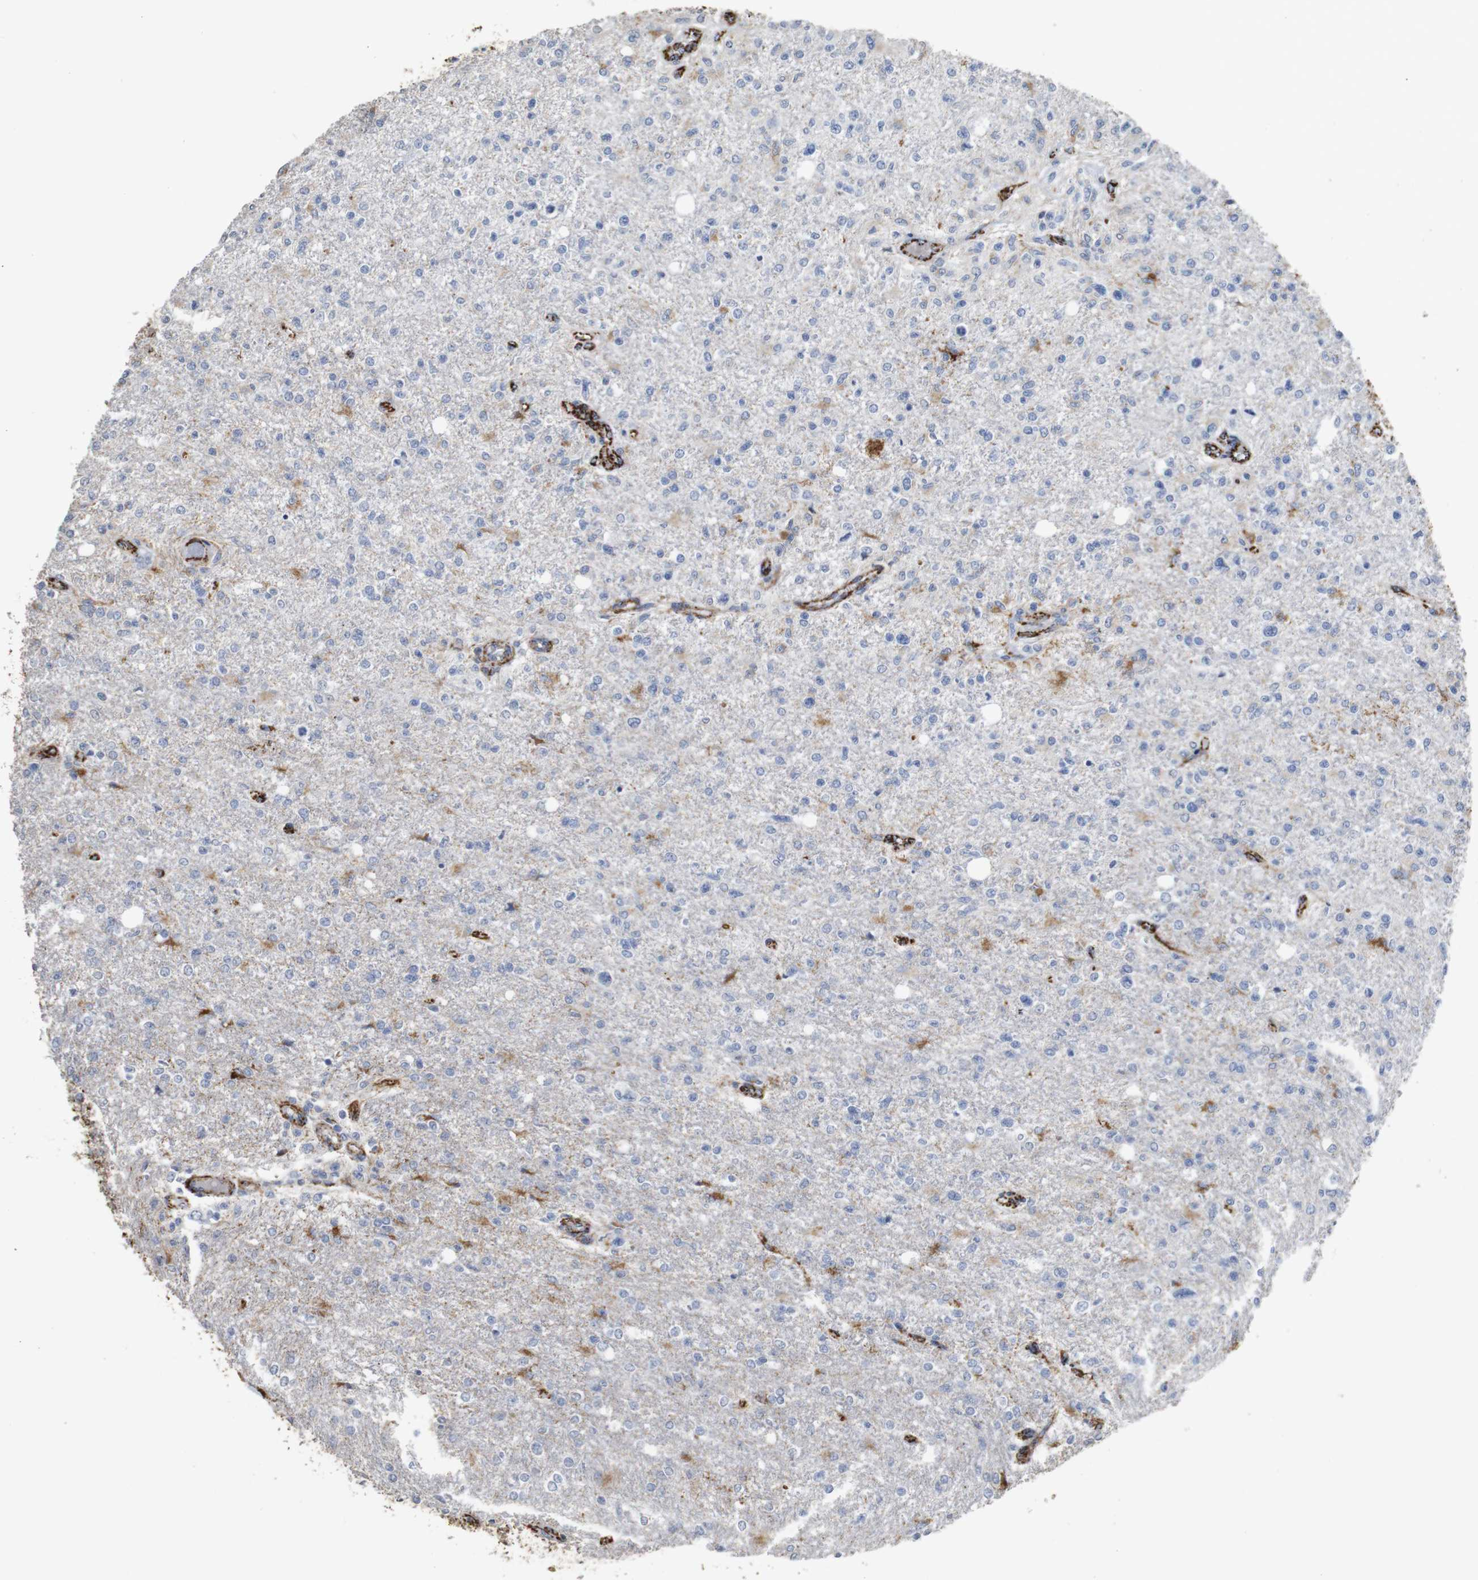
{"staining": {"intensity": "moderate", "quantity": "<25%", "location": "cytoplasmic/membranous"}, "tissue": "glioma", "cell_type": "Tumor cells", "image_type": "cancer", "snomed": [{"axis": "morphology", "description": "Glioma, malignant, High grade"}, {"axis": "topography", "description": "Cerebral cortex"}], "caption": "A brown stain highlights moderate cytoplasmic/membranous staining of a protein in malignant high-grade glioma tumor cells.", "gene": "MAOA", "patient": {"sex": "male", "age": 76}}